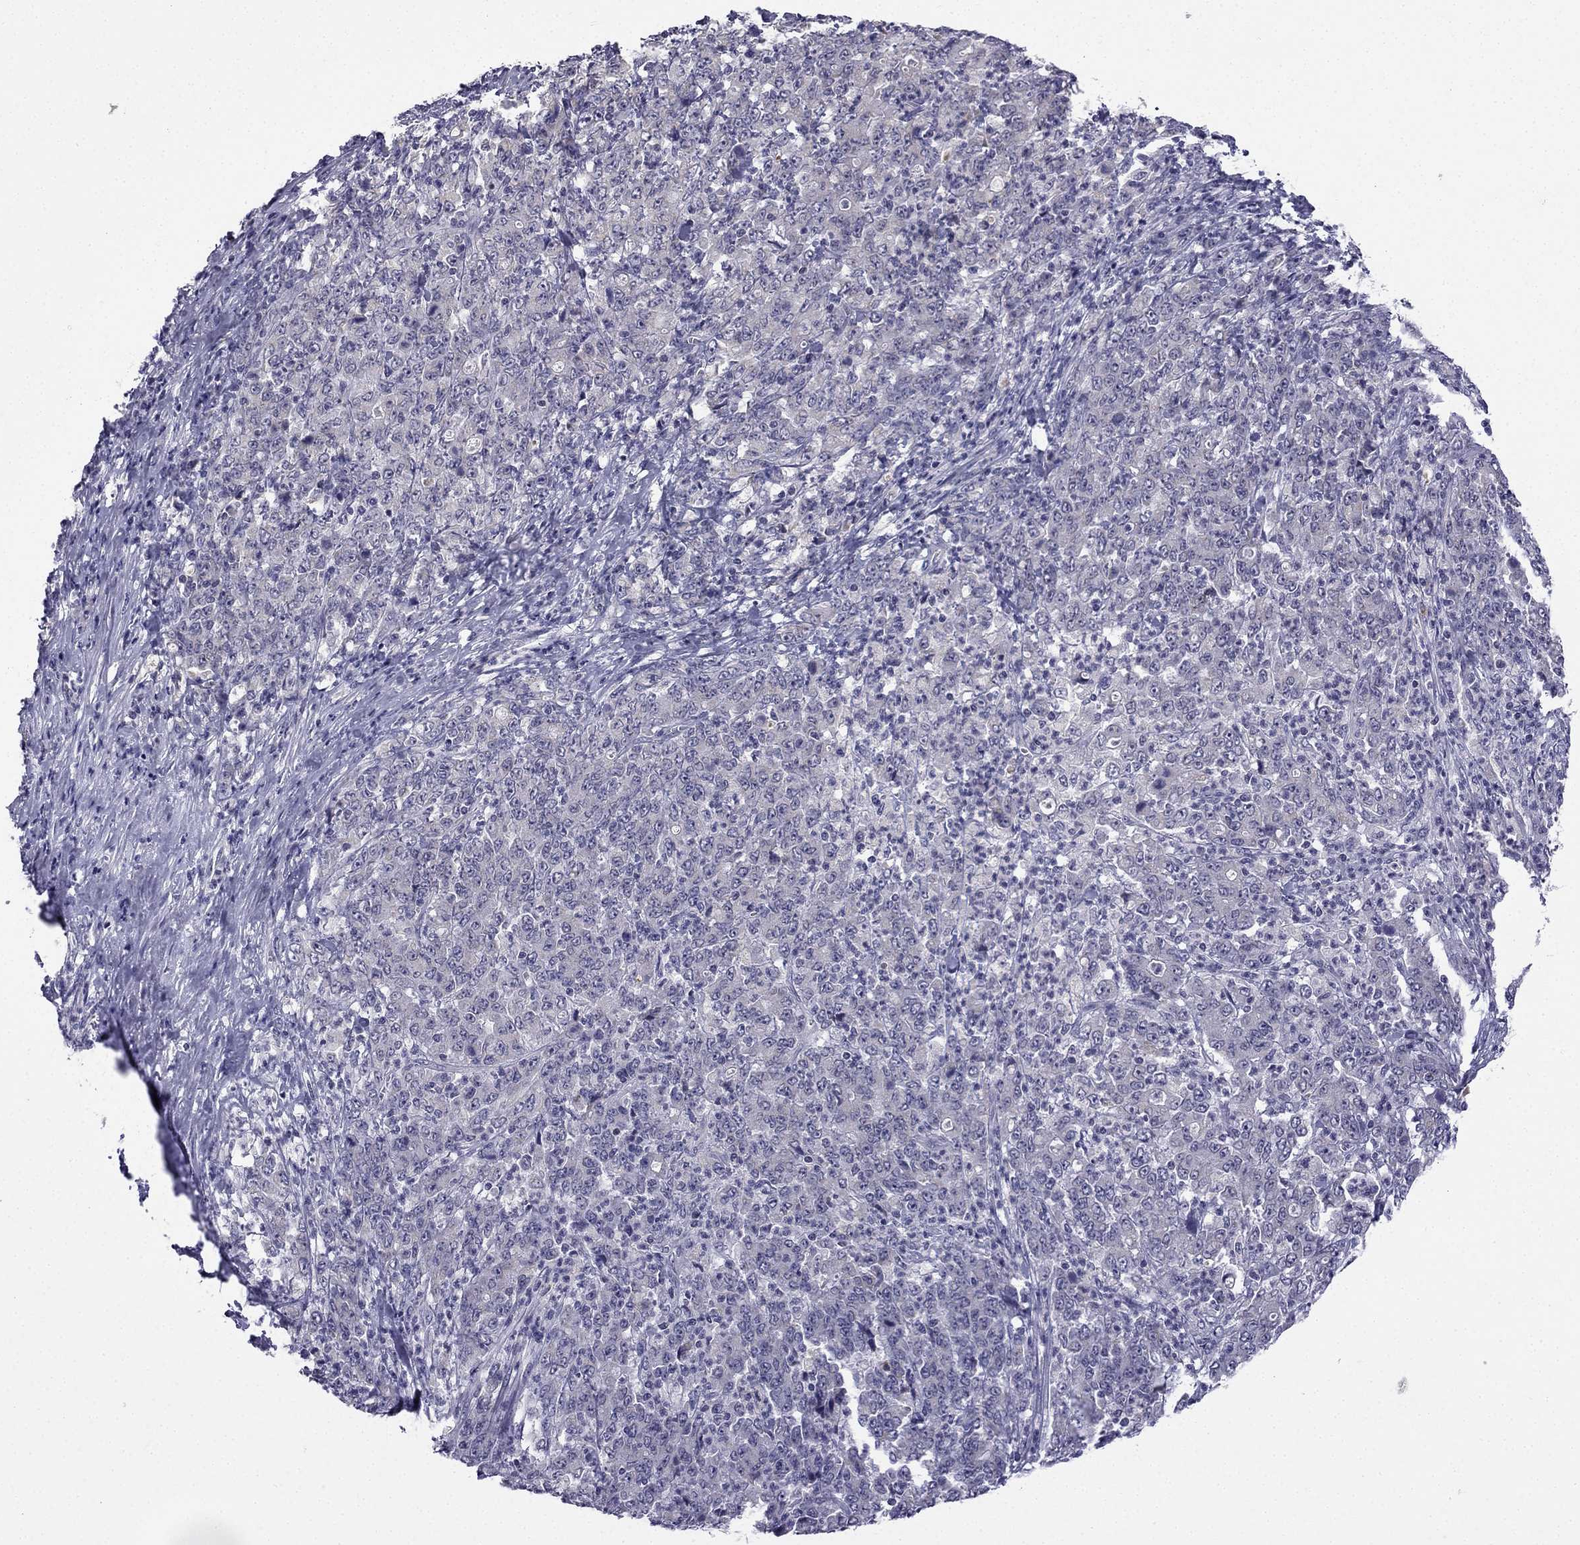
{"staining": {"intensity": "negative", "quantity": "none", "location": "none"}, "tissue": "stomach cancer", "cell_type": "Tumor cells", "image_type": "cancer", "snomed": [{"axis": "morphology", "description": "Adenocarcinoma, NOS"}, {"axis": "topography", "description": "Stomach, lower"}], "caption": "A photomicrograph of human stomach cancer (adenocarcinoma) is negative for staining in tumor cells.", "gene": "C5orf49", "patient": {"sex": "female", "age": 71}}